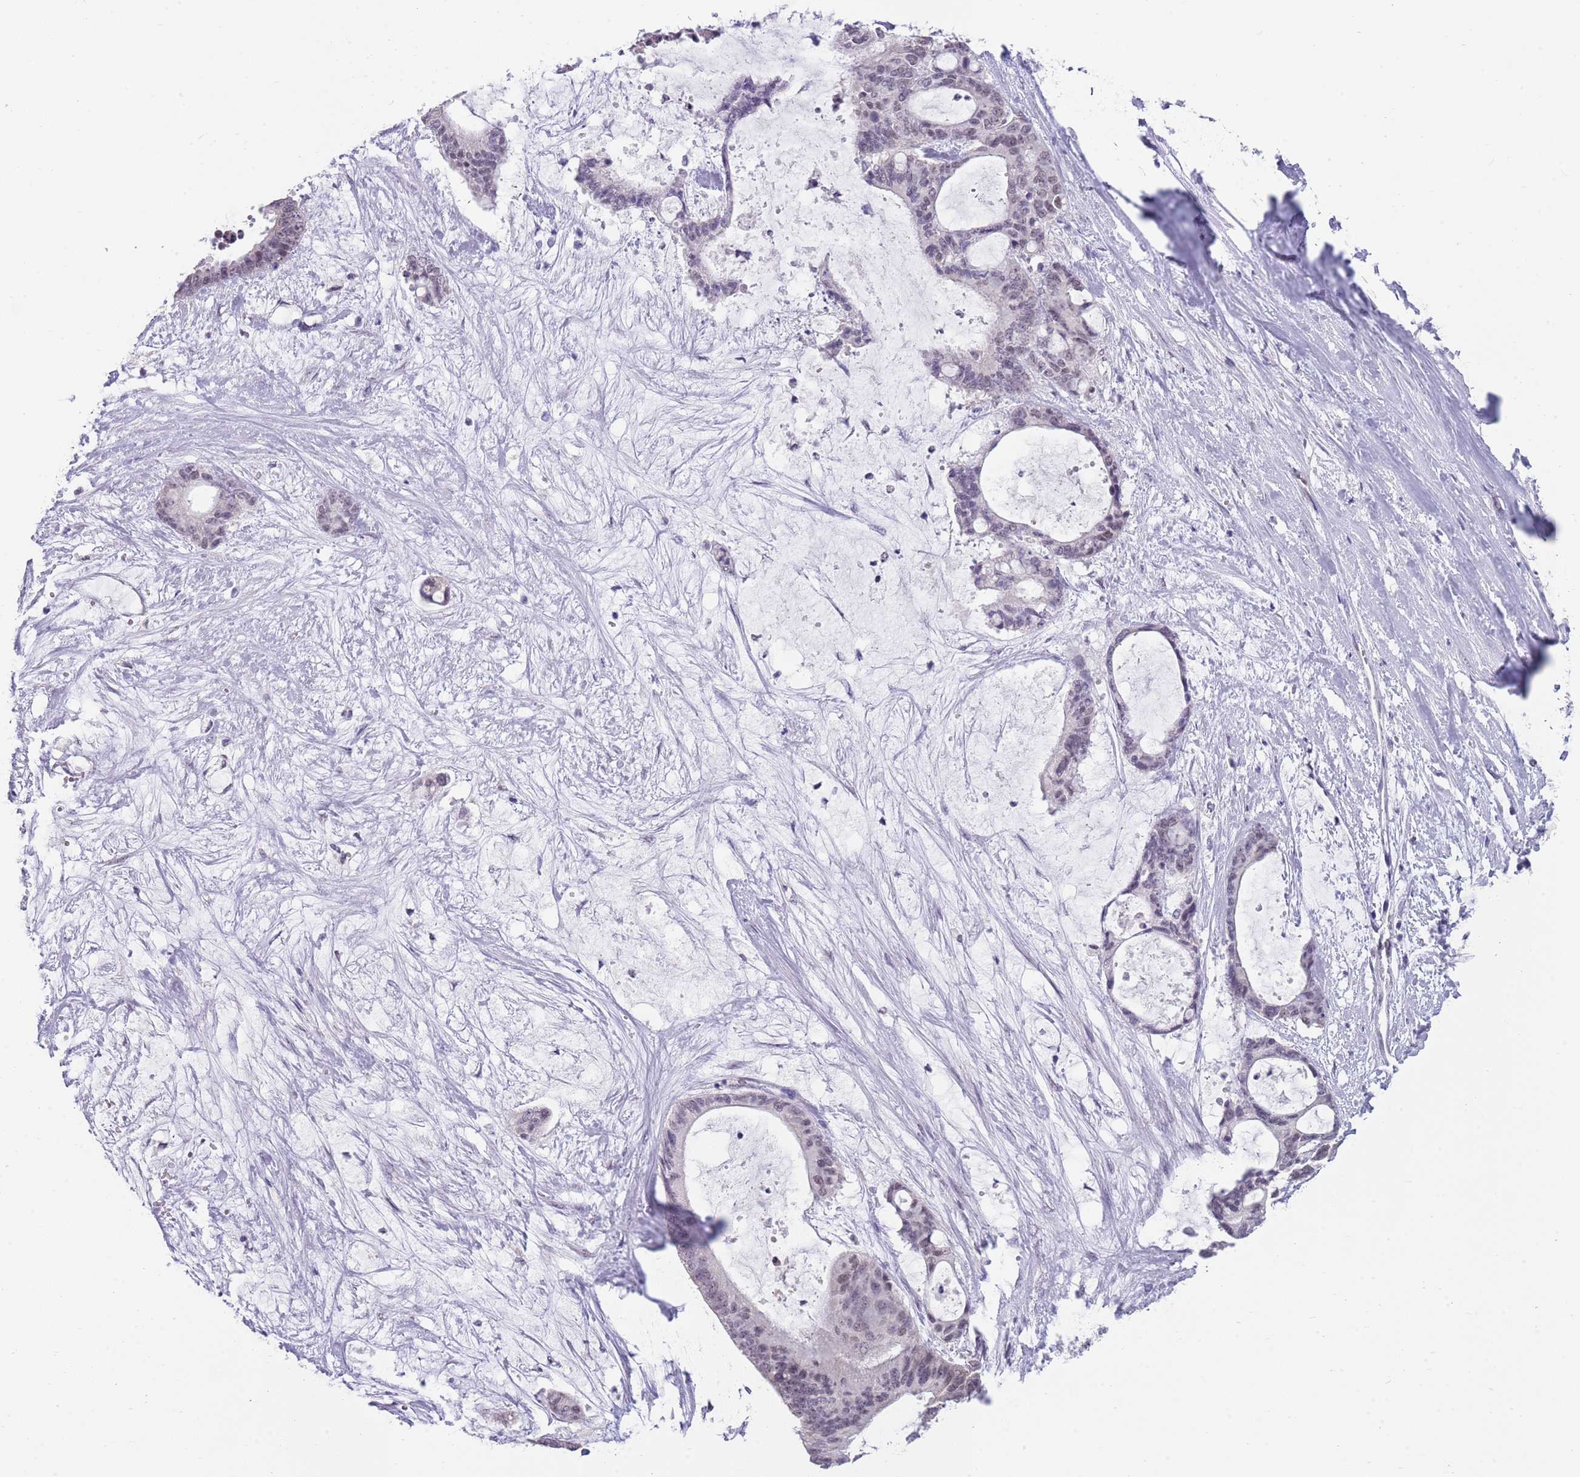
{"staining": {"intensity": "negative", "quantity": "none", "location": "none"}, "tissue": "liver cancer", "cell_type": "Tumor cells", "image_type": "cancer", "snomed": [{"axis": "morphology", "description": "Normal tissue, NOS"}, {"axis": "morphology", "description": "Cholangiocarcinoma"}, {"axis": "topography", "description": "Liver"}, {"axis": "topography", "description": "Peripheral nerve tissue"}], "caption": "Immunohistochemistry (IHC) histopathology image of liver cancer stained for a protein (brown), which exhibits no positivity in tumor cells.", "gene": "SEPHS2", "patient": {"sex": "female", "age": 73}}